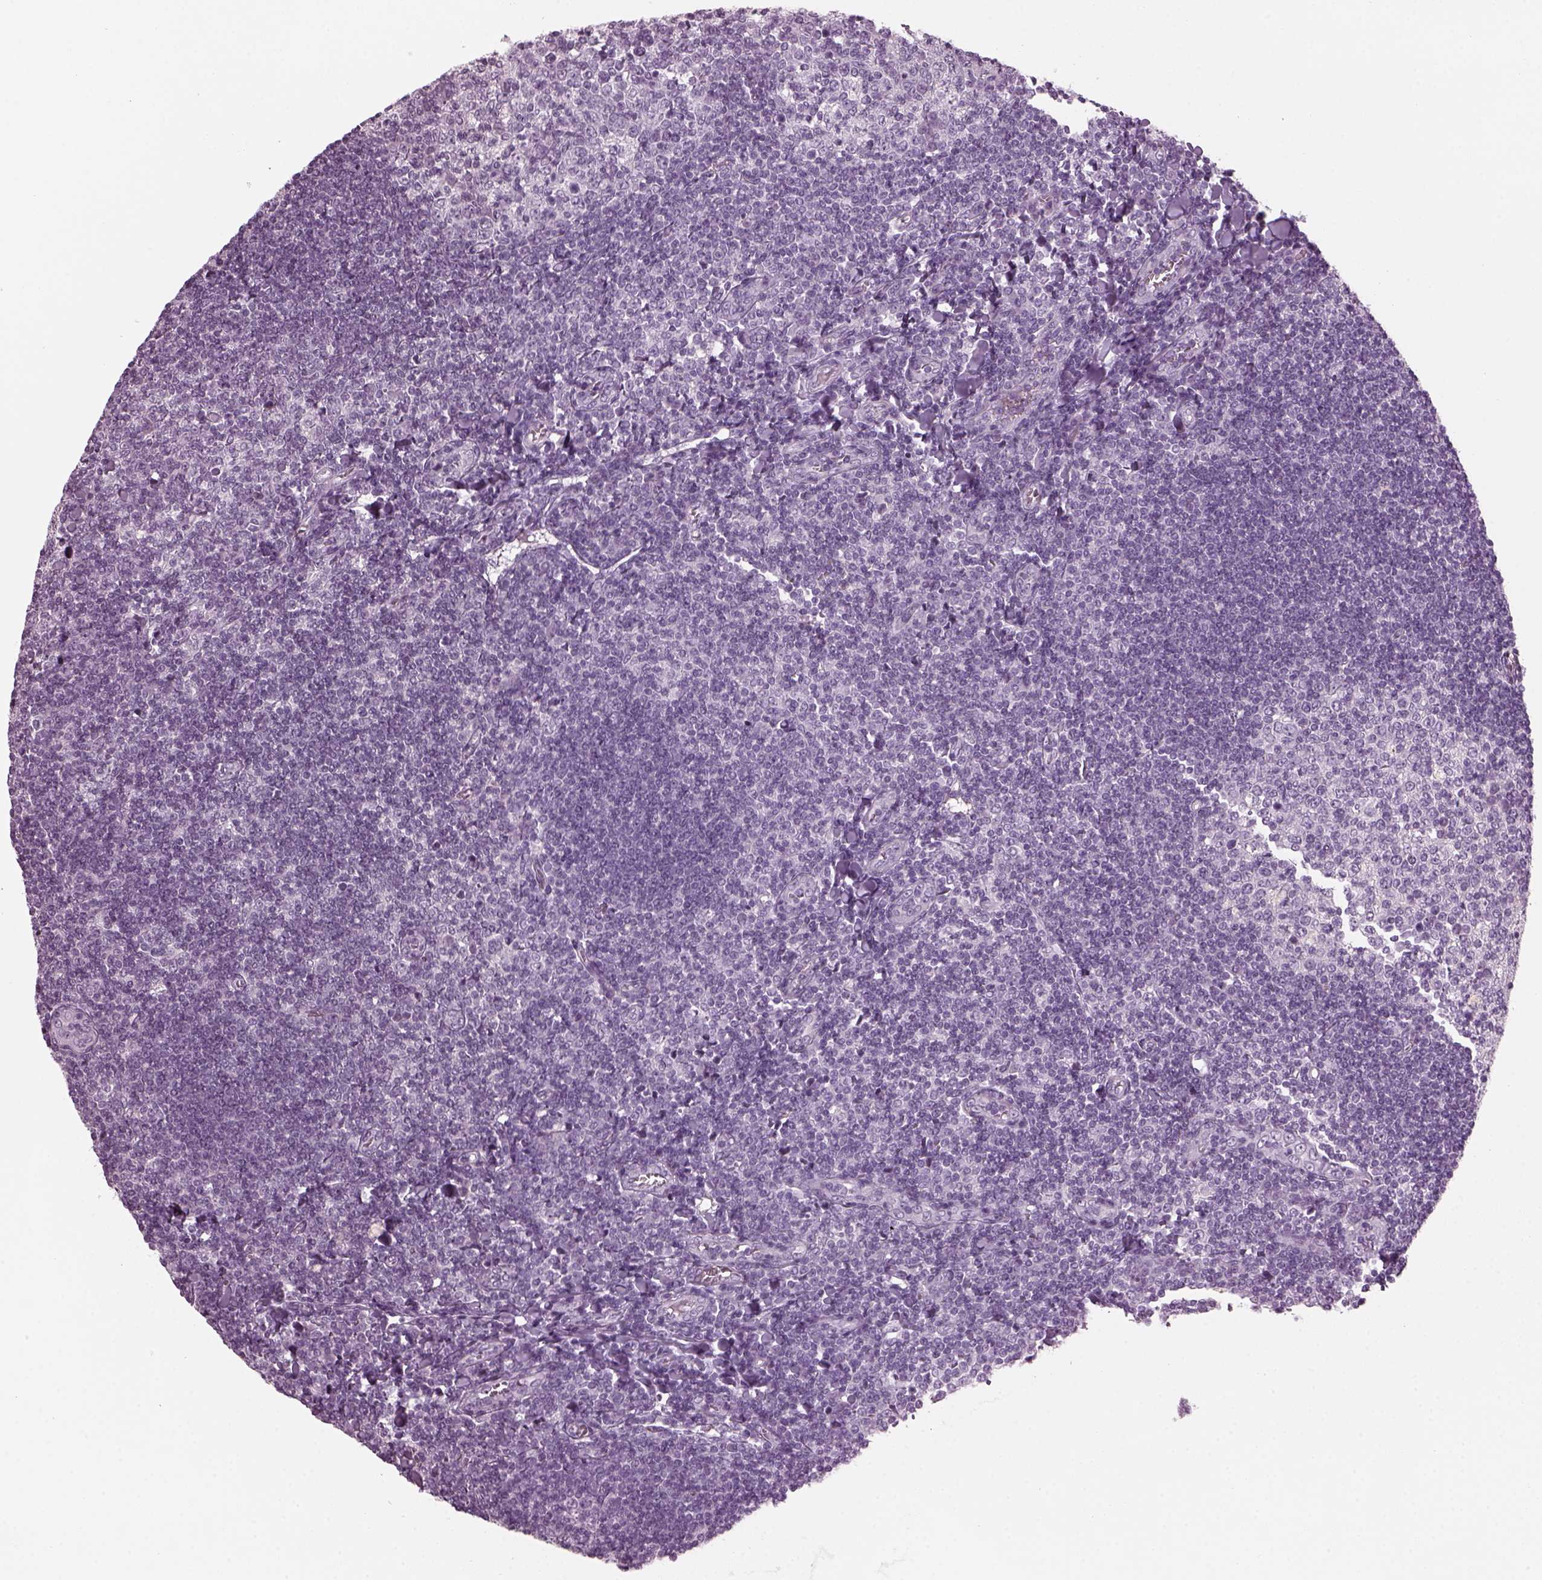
{"staining": {"intensity": "negative", "quantity": "none", "location": "none"}, "tissue": "tonsil", "cell_type": "Germinal center cells", "image_type": "normal", "snomed": [{"axis": "morphology", "description": "Normal tissue, NOS"}, {"axis": "topography", "description": "Tonsil"}], "caption": "The image exhibits no staining of germinal center cells in benign tonsil.", "gene": "DPYSL5", "patient": {"sex": "female", "age": 12}}